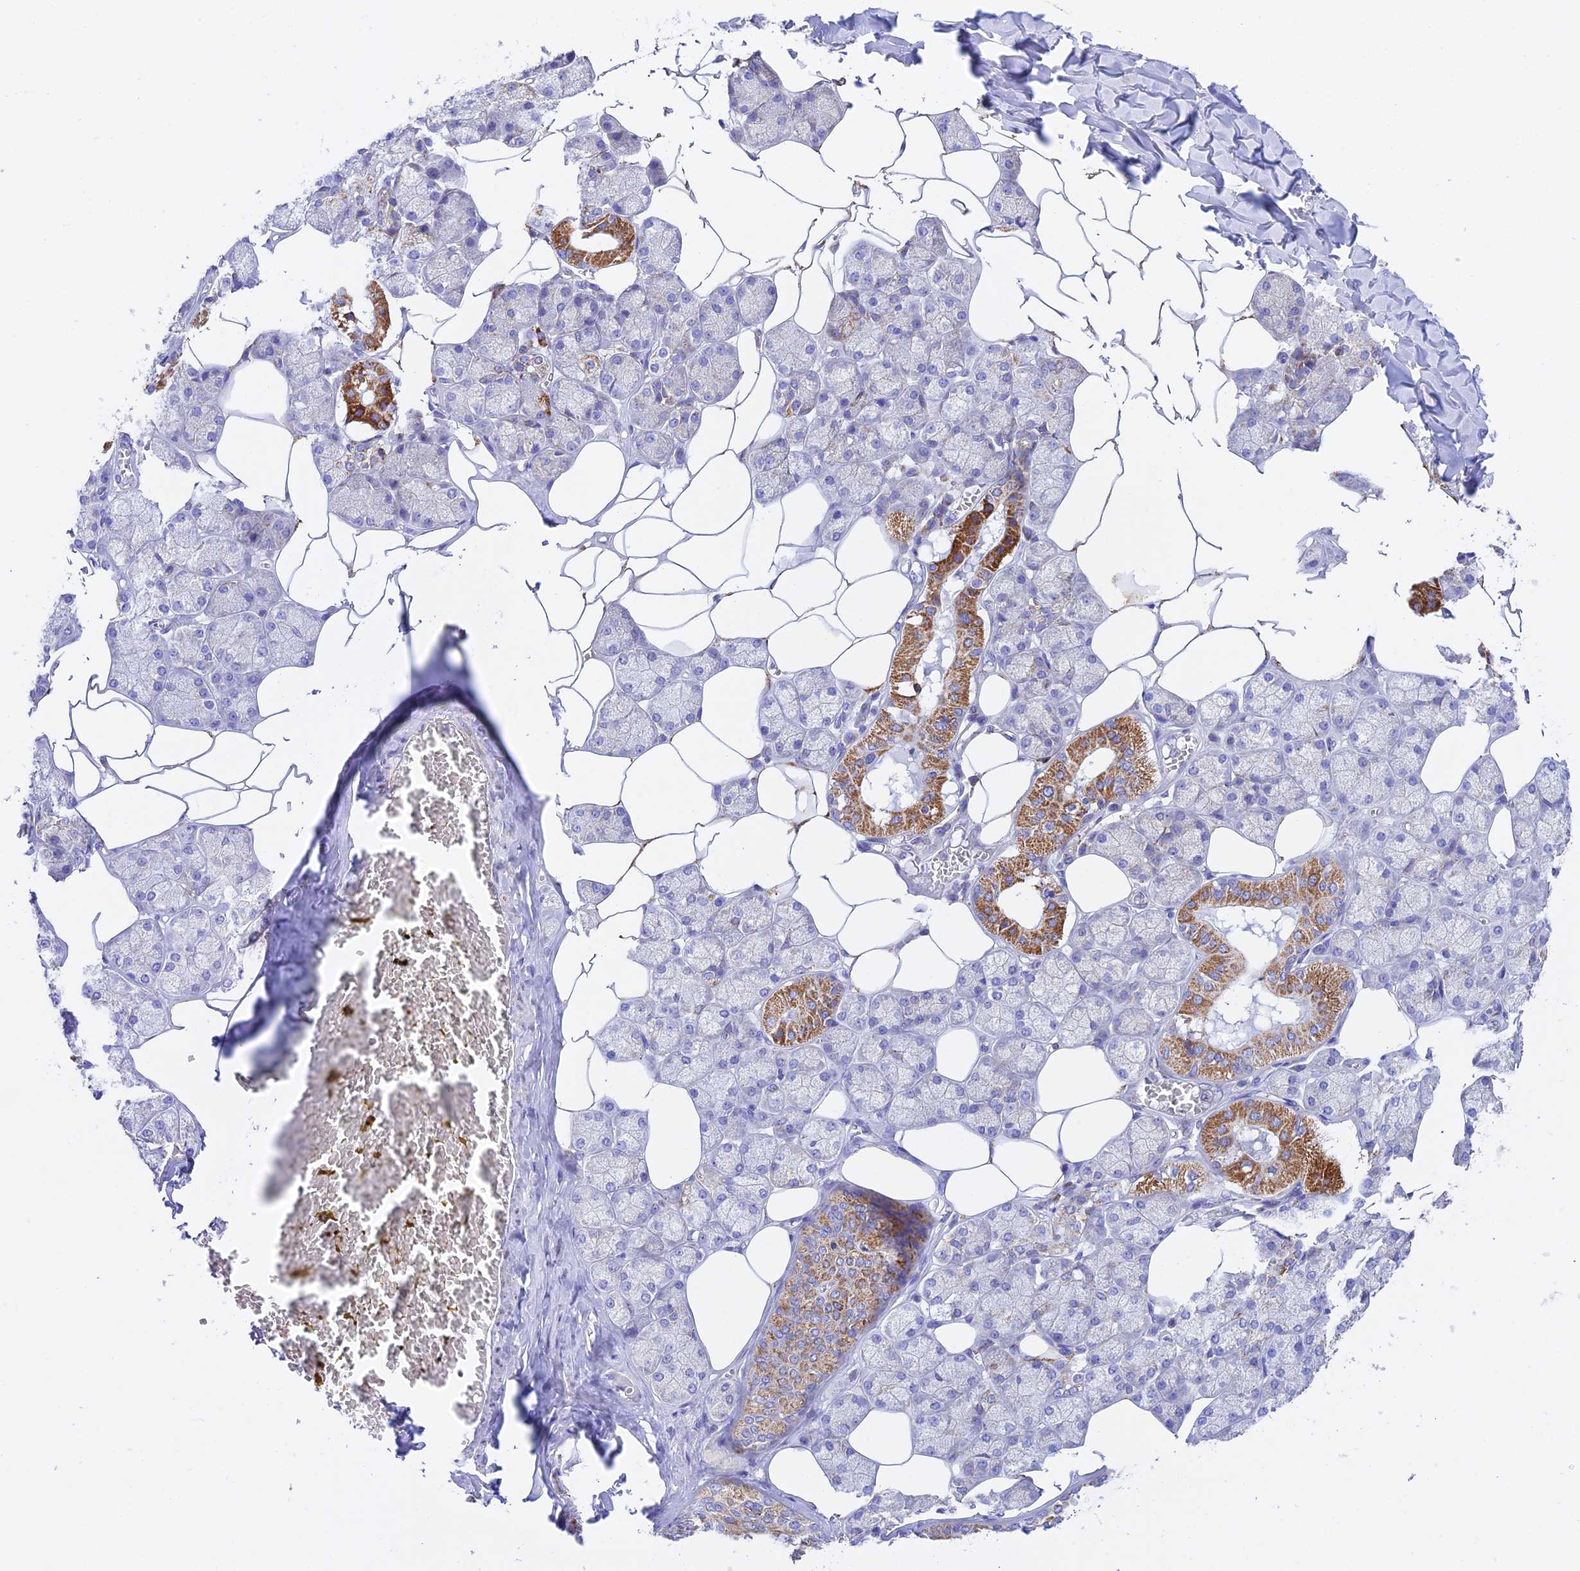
{"staining": {"intensity": "strong", "quantity": "25%-75%", "location": "cytoplasmic/membranous"}, "tissue": "salivary gland", "cell_type": "Glandular cells", "image_type": "normal", "snomed": [{"axis": "morphology", "description": "Normal tissue, NOS"}, {"axis": "topography", "description": "Salivary gland"}], "caption": "Unremarkable salivary gland shows strong cytoplasmic/membranous expression in about 25%-75% of glandular cells, visualized by immunohistochemistry. (DAB = brown stain, brightfield microscopy at high magnification).", "gene": "HSDL2", "patient": {"sex": "male", "age": 62}}